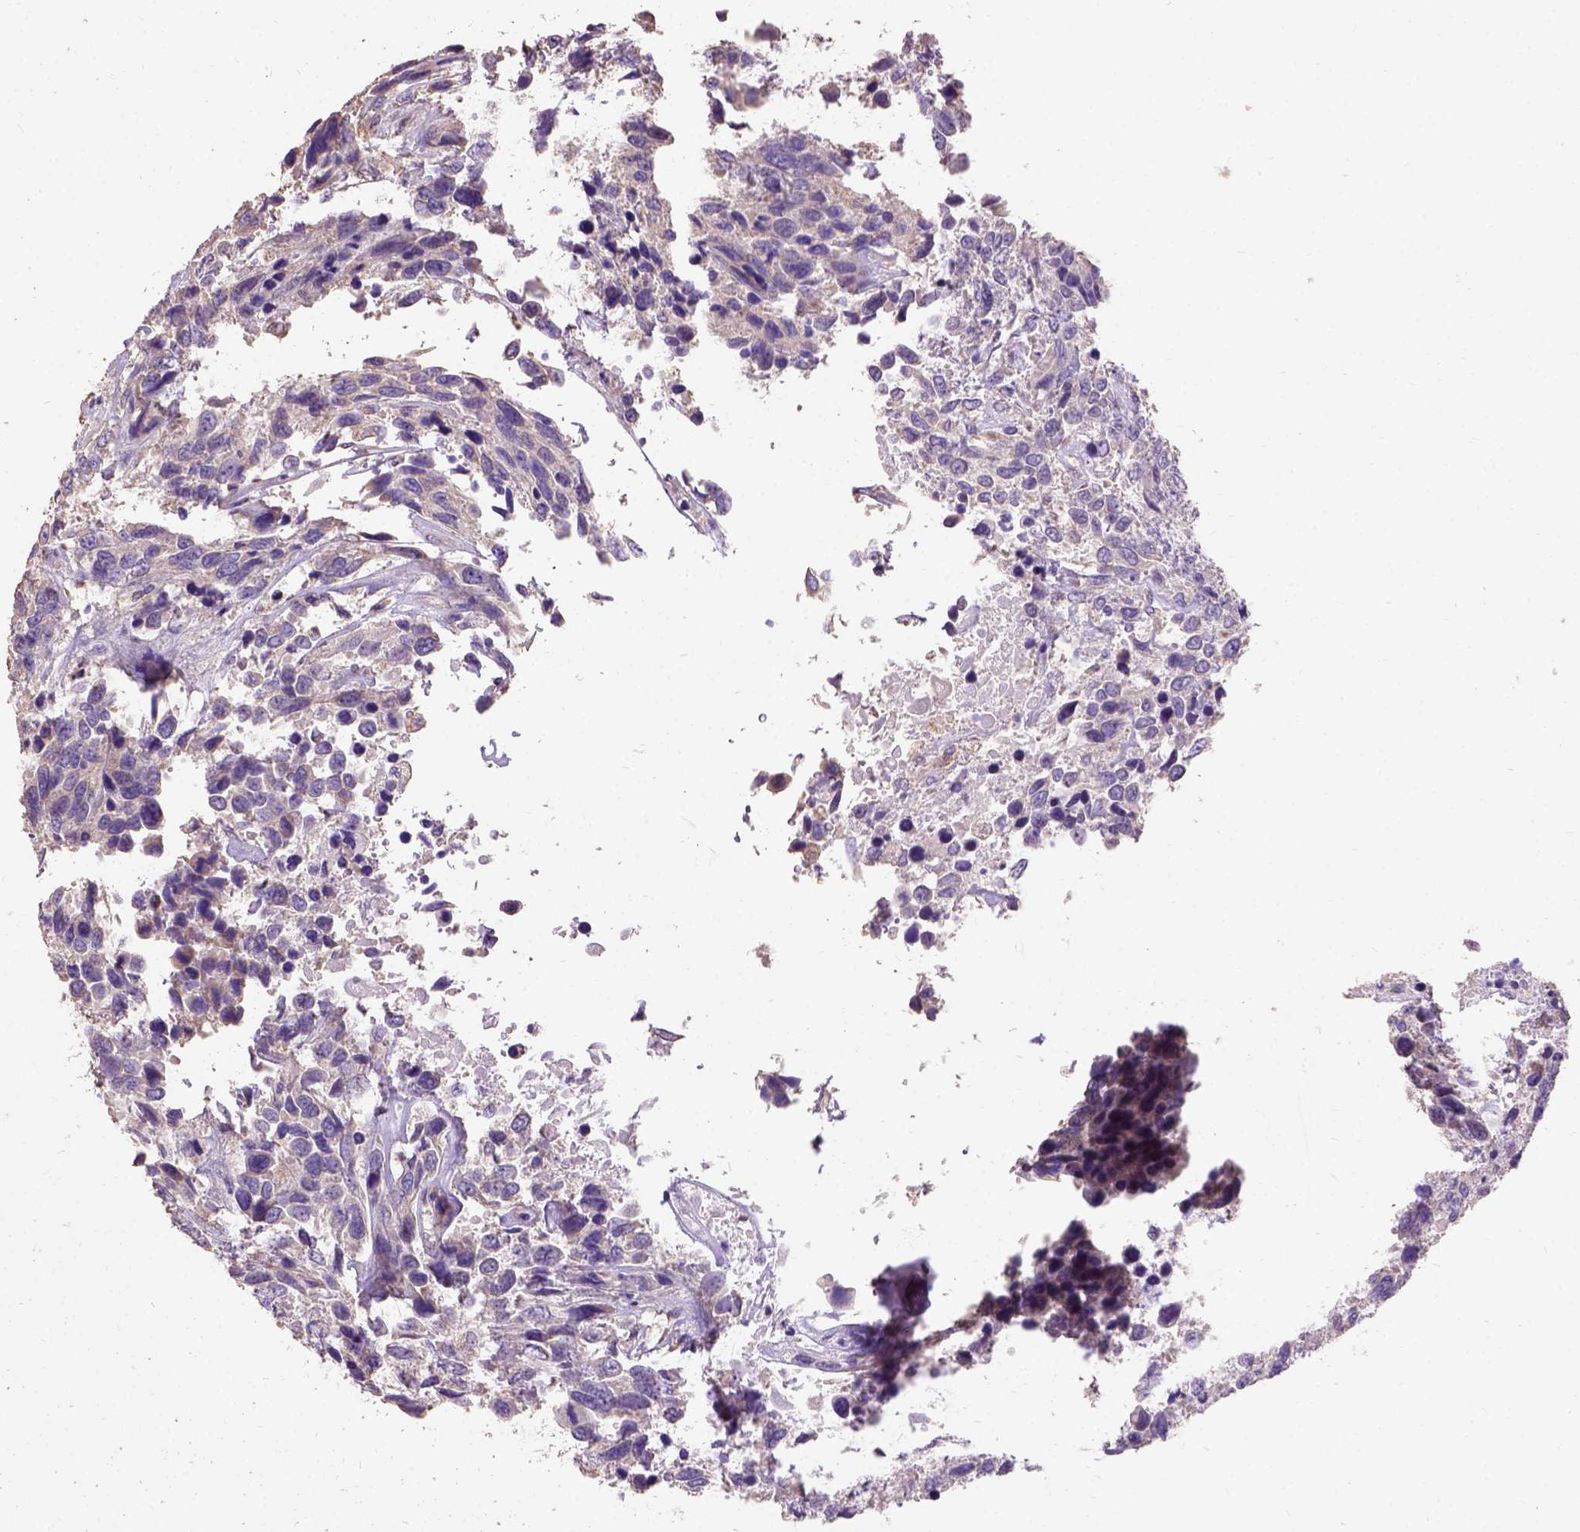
{"staining": {"intensity": "negative", "quantity": "none", "location": "none"}, "tissue": "urothelial cancer", "cell_type": "Tumor cells", "image_type": "cancer", "snomed": [{"axis": "morphology", "description": "Urothelial carcinoma, High grade"}, {"axis": "topography", "description": "Urinary bladder"}], "caption": "This is an immunohistochemistry histopathology image of human urothelial cancer. There is no expression in tumor cells.", "gene": "DQX1", "patient": {"sex": "female", "age": 70}}